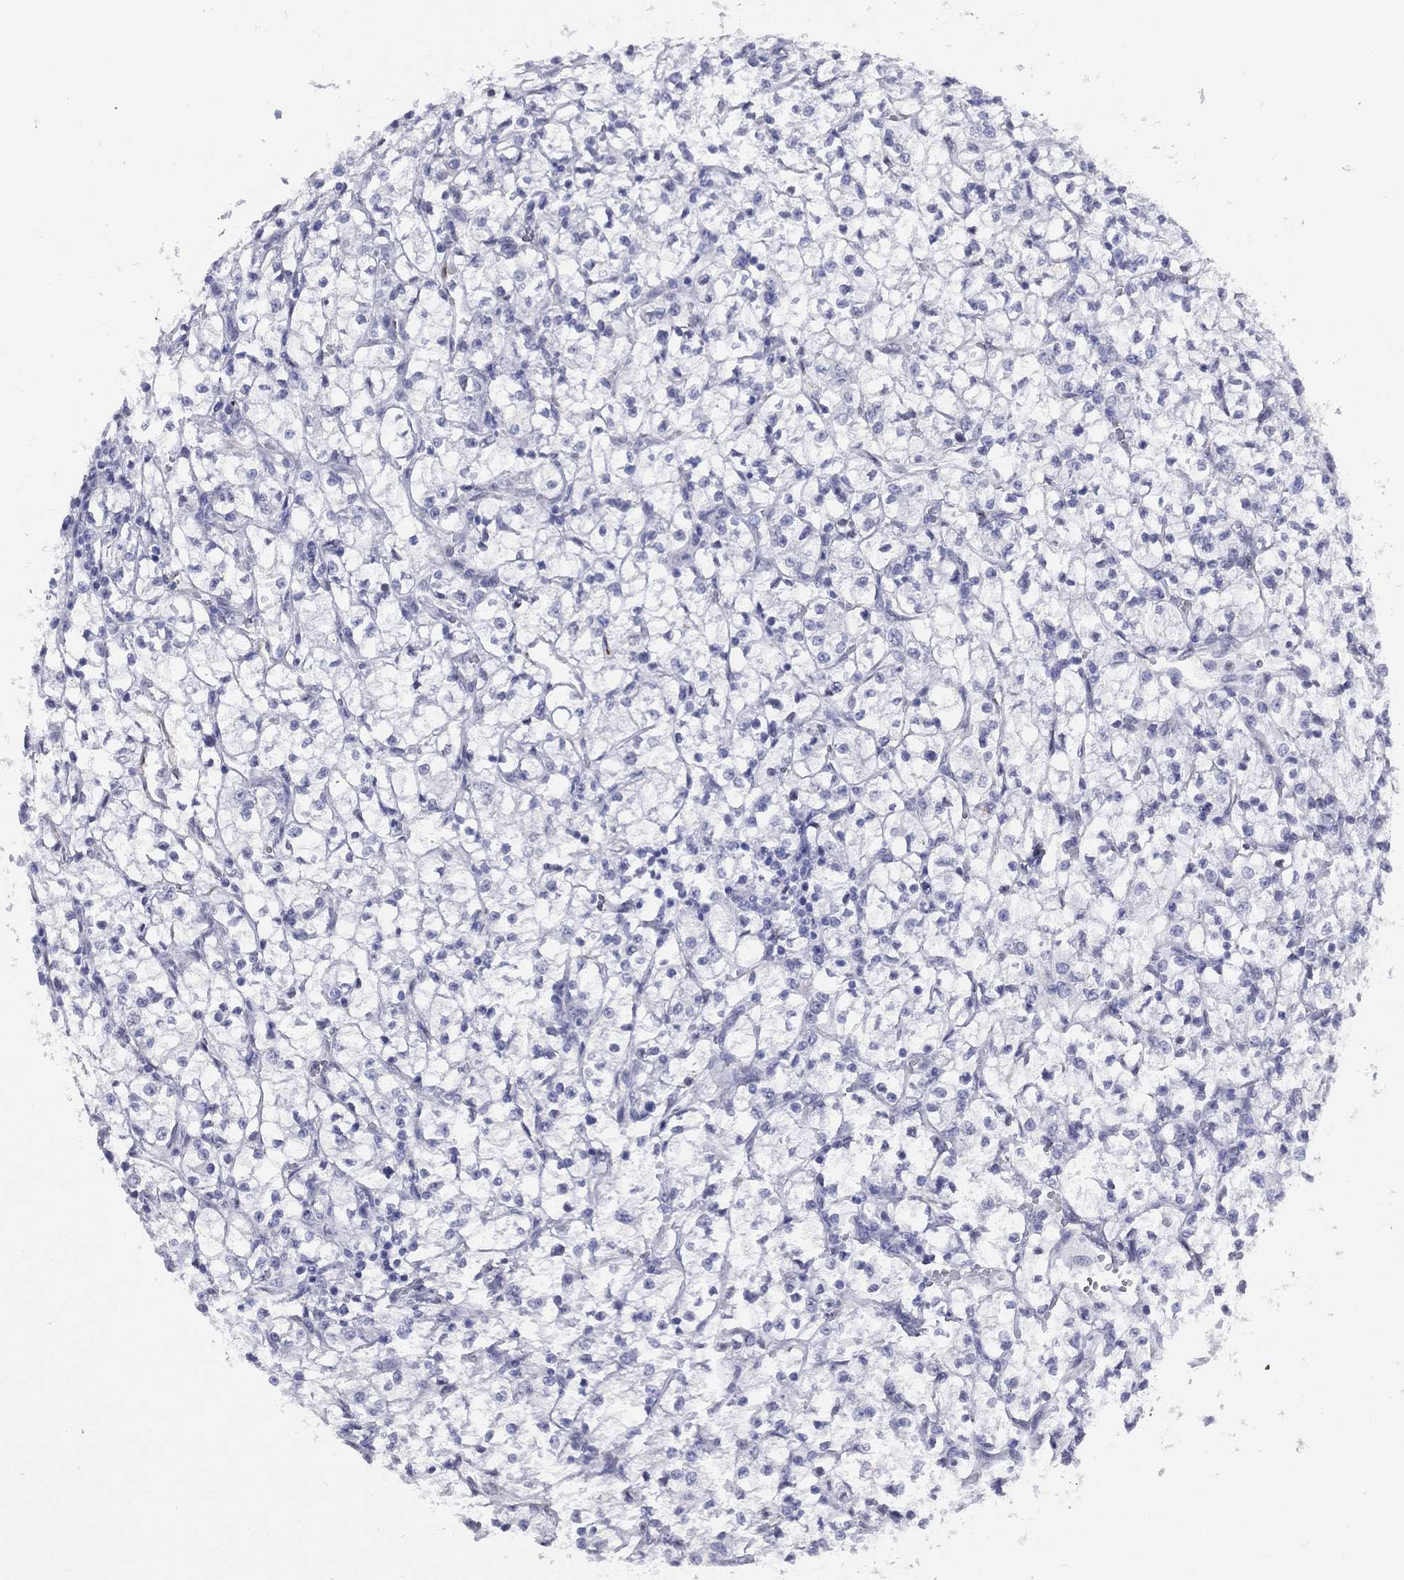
{"staining": {"intensity": "negative", "quantity": "none", "location": "none"}, "tissue": "renal cancer", "cell_type": "Tumor cells", "image_type": "cancer", "snomed": [{"axis": "morphology", "description": "Adenocarcinoma, NOS"}, {"axis": "topography", "description": "Kidney"}], "caption": "Tumor cells show no significant protein expression in adenocarcinoma (renal).", "gene": "MAS1", "patient": {"sex": "female", "age": 64}}